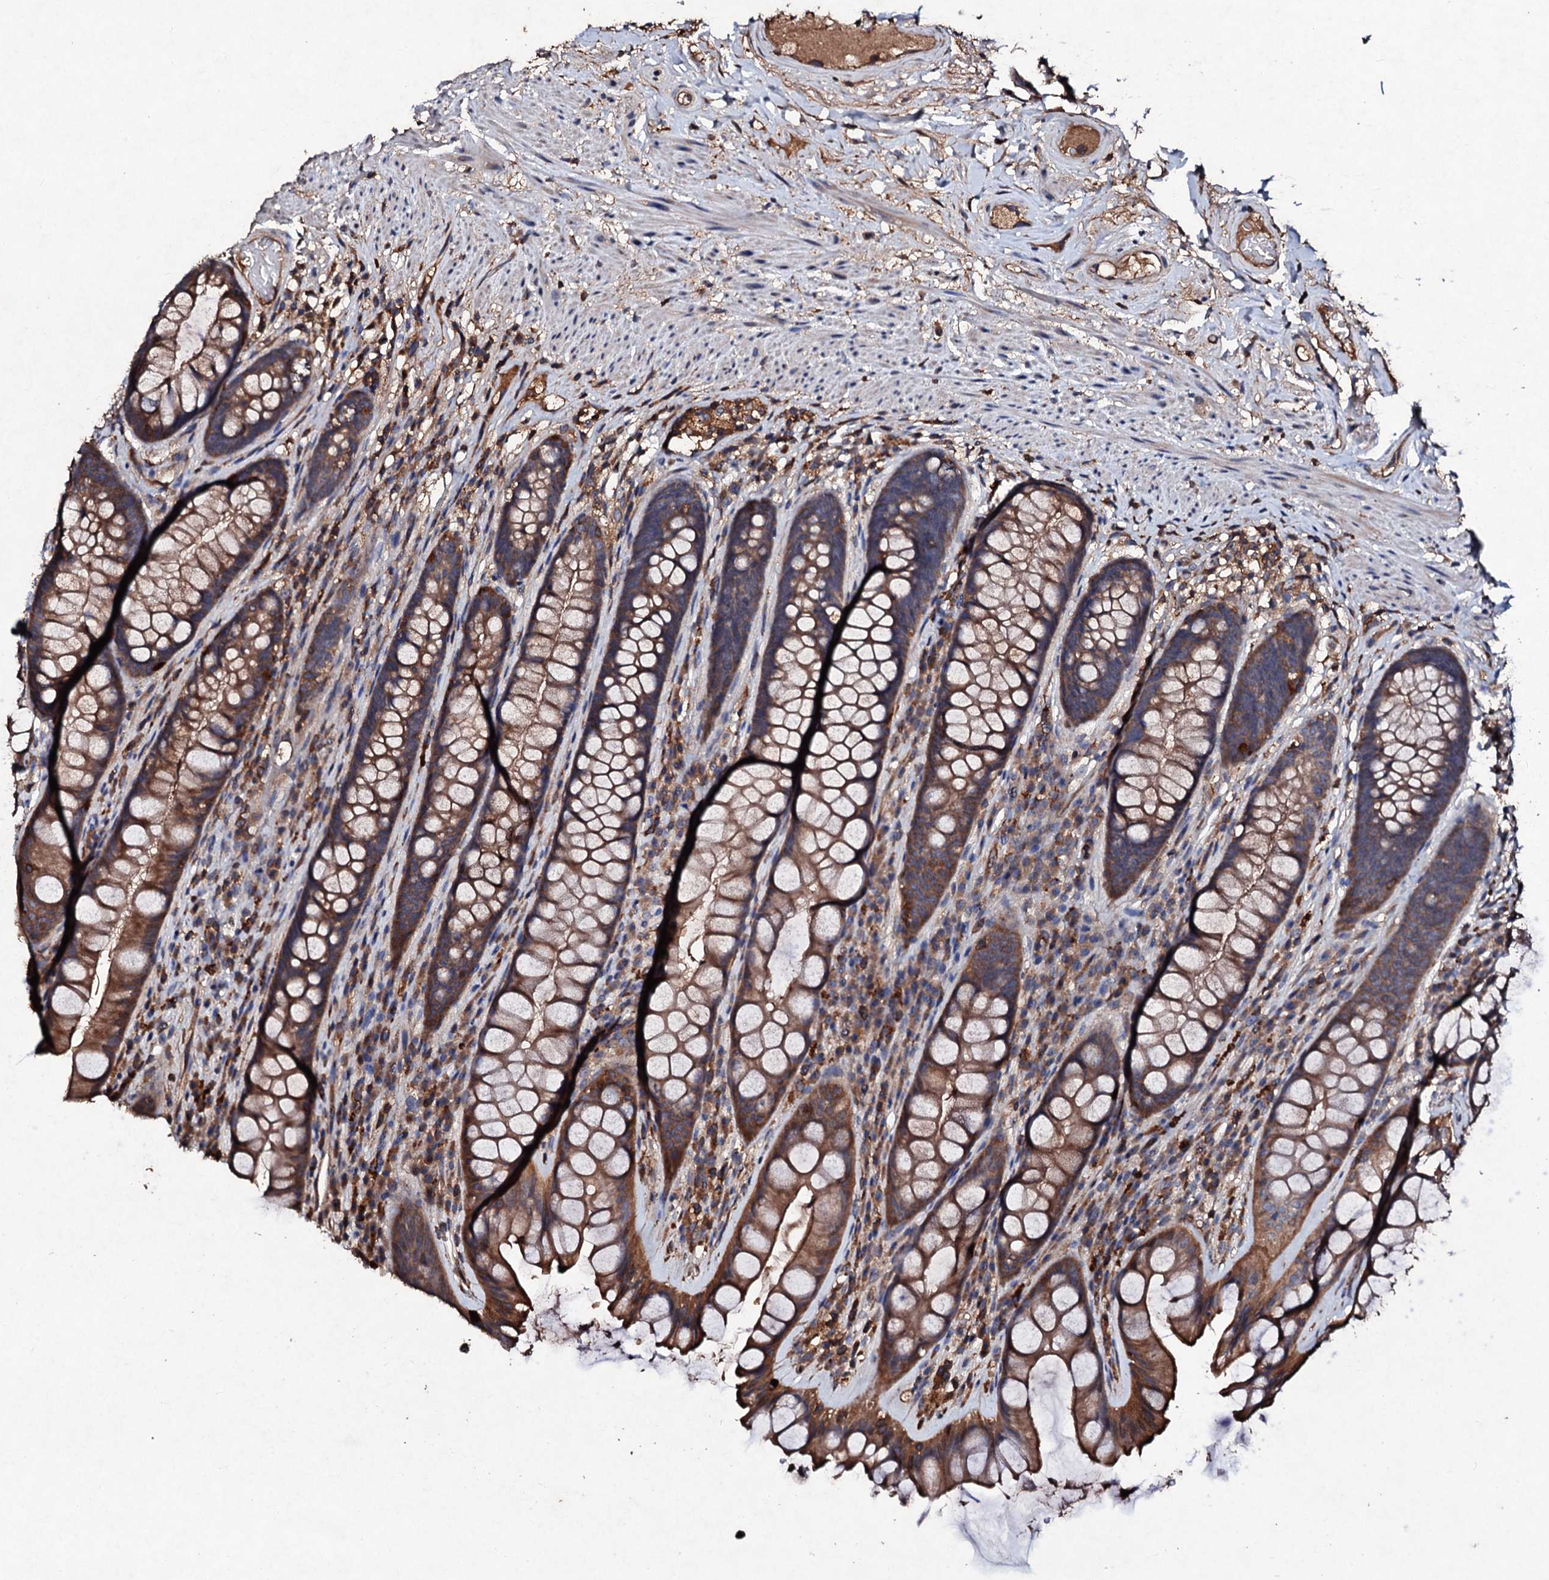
{"staining": {"intensity": "moderate", "quantity": ">75%", "location": "cytoplasmic/membranous"}, "tissue": "rectum", "cell_type": "Glandular cells", "image_type": "normal", "snomed": [{"axis": "morphology", "description": "Normal tissue, NOS"}, {"axis": "topography", "description": "Rectum"}], "caption": "Protein expression analysis of benign rectum displays moderate cytoplasmic/membranous positivity in about >75% of glandular cells. The protein of interest is stained brown, and the nuclei are stained in blue (DAB (3,3'-diaminobenzidine) IHC with brightfield microscopy, high magnification).", "gene": "KERA", "patient": {"sex": "male", "age": 74}}